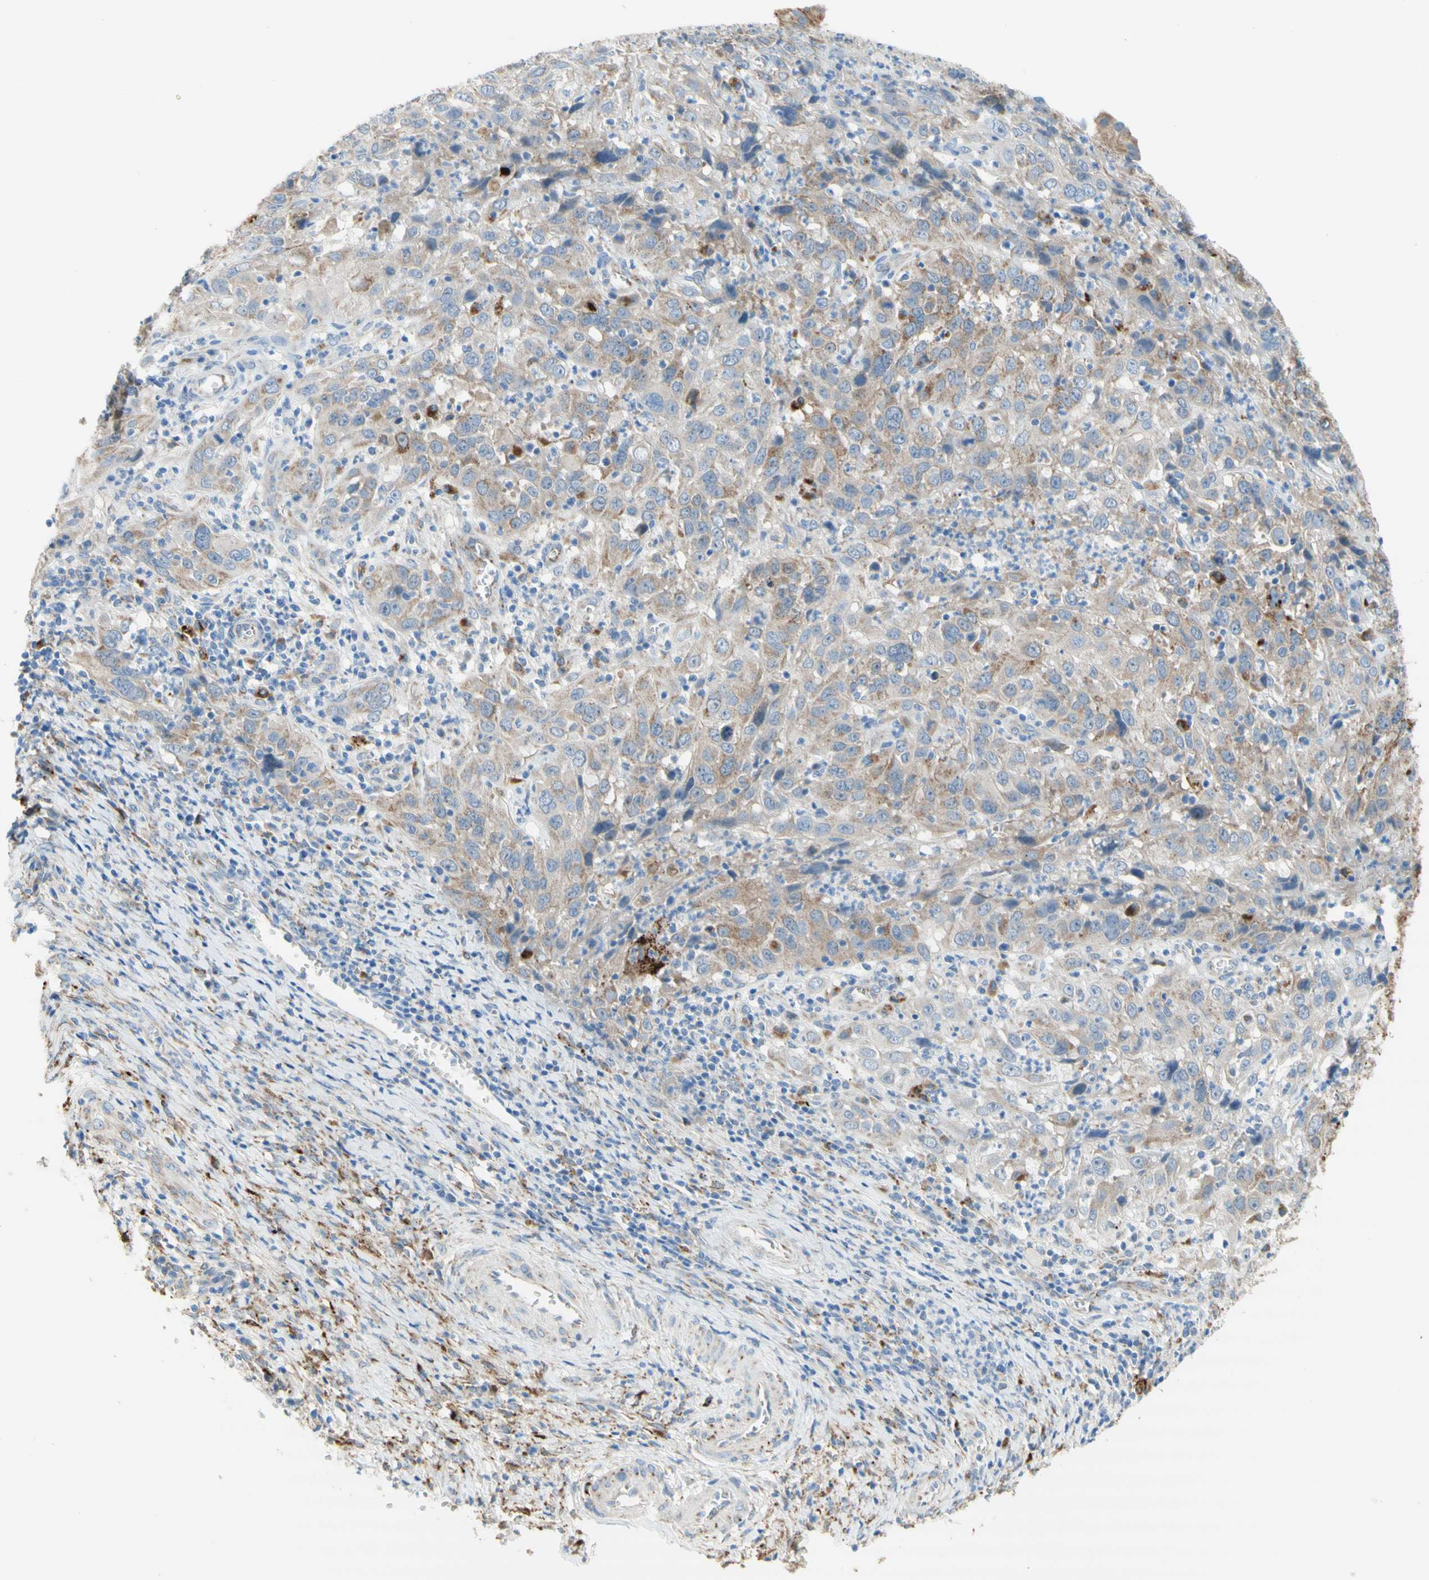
{"staining": {"intensity": "weak", "quantity": ">75%", "location": "cytoplasmic/membranous"}, "tissue": "cervical cancer", "cell_type": "Tumor cells", "image_type": "cancer", "snomed": [{"axis": "morphology", "description": "Squamous cell carcinoma, NOS"}, {"axis": "topography", "description": "Cervix"}], "caption": "Brown immunohistochemical staining in human squamous cell carcinoma (cervical) reveals weak cytoplasmic/membranous staining in about >75% of tumor cells.", "gene": "URB2", "patient": {"sex": "female", "age": 32}}